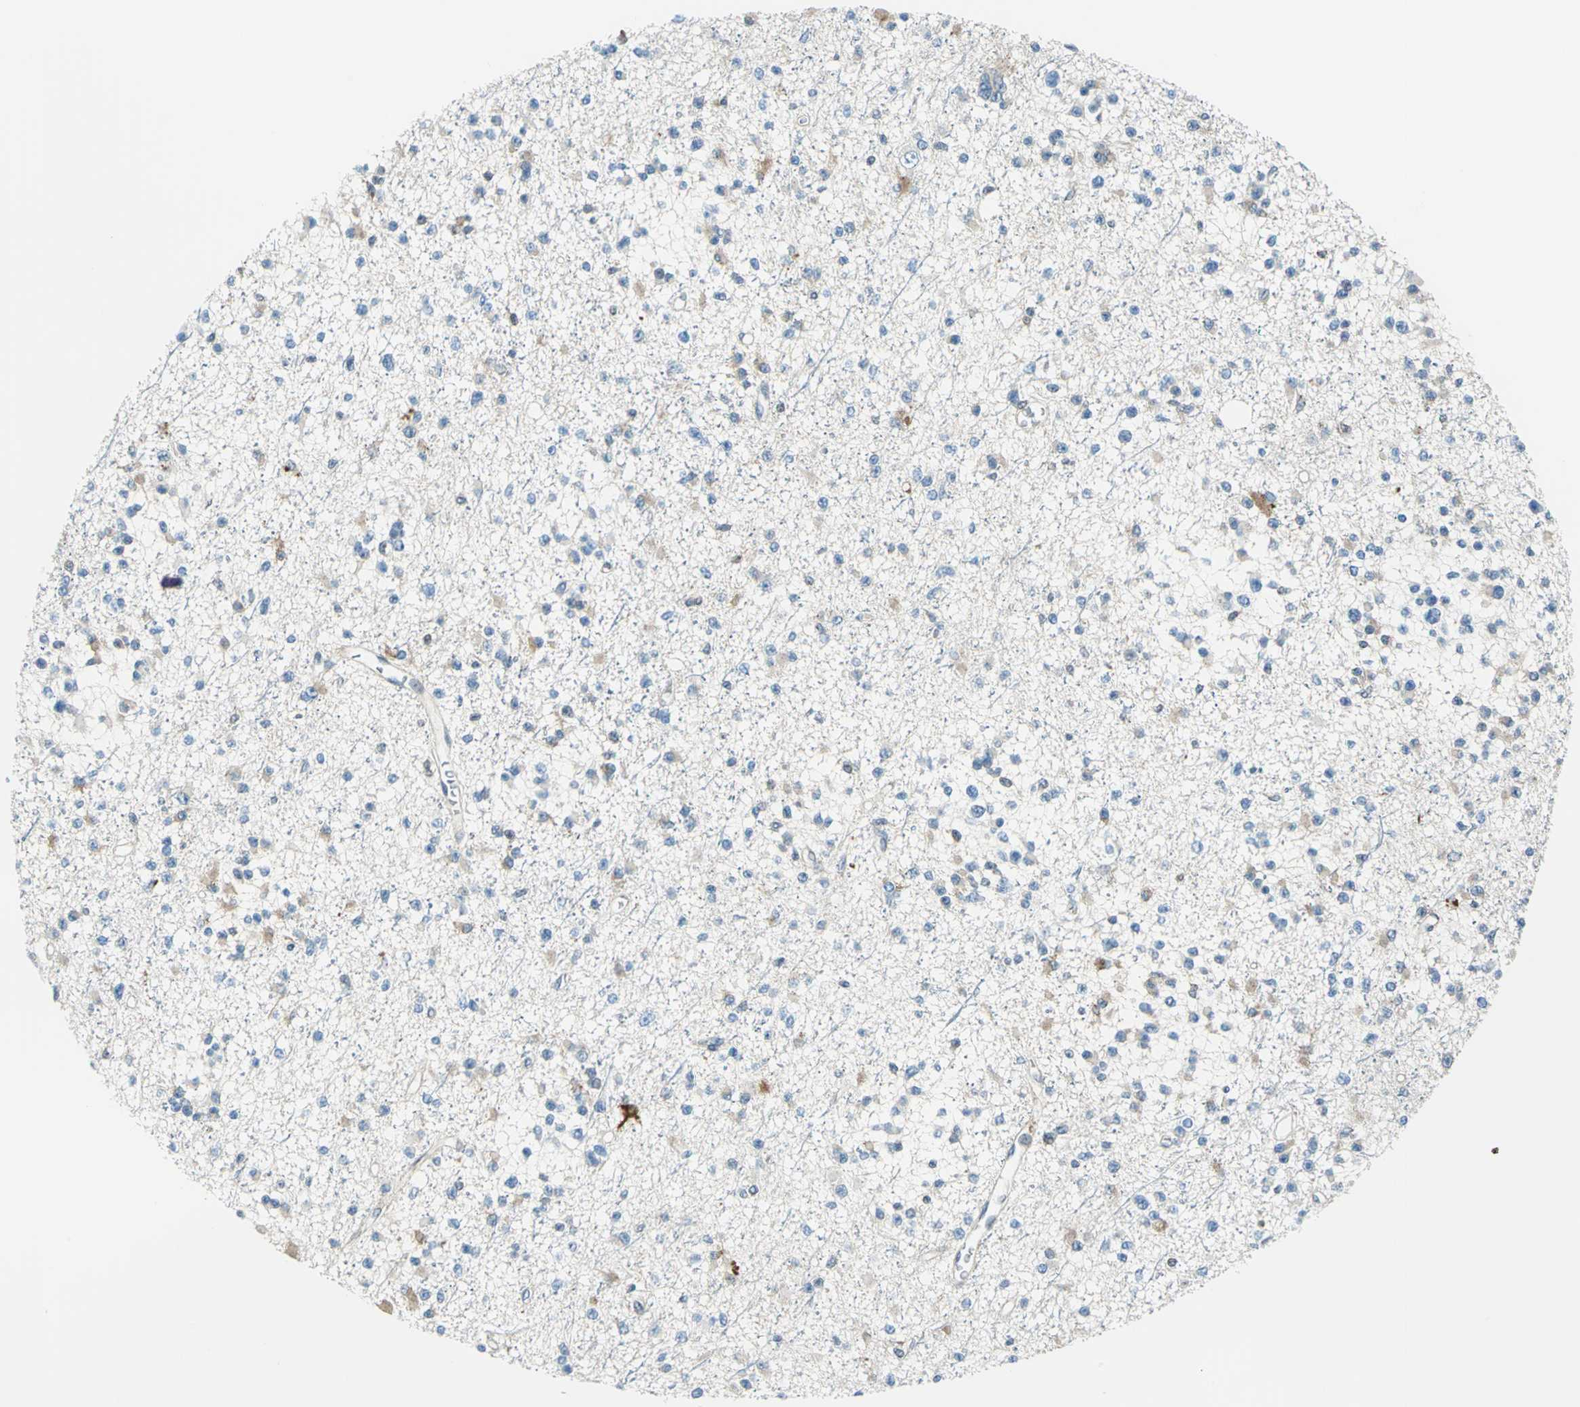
{"staining": {"intensity": "weak", "quantity": "25%-75%", "location": "cytoplasmic/membranous"}, "tissue": "glioma", "cell_type": "Tumor cells", "image_type": "cancer", "snomed": [{"axis": "morphology", "description": "Glioma, malignant, Low grade"}, {"axis": "topography", "description": "Brain"}], "caption": "Protein staining displays weak cytoplasmic/membranous staining in about 25%-75% of tumor cells in glioma.", "gene": "HSPB1", "patient": {"sex": "female", "age": 22}}